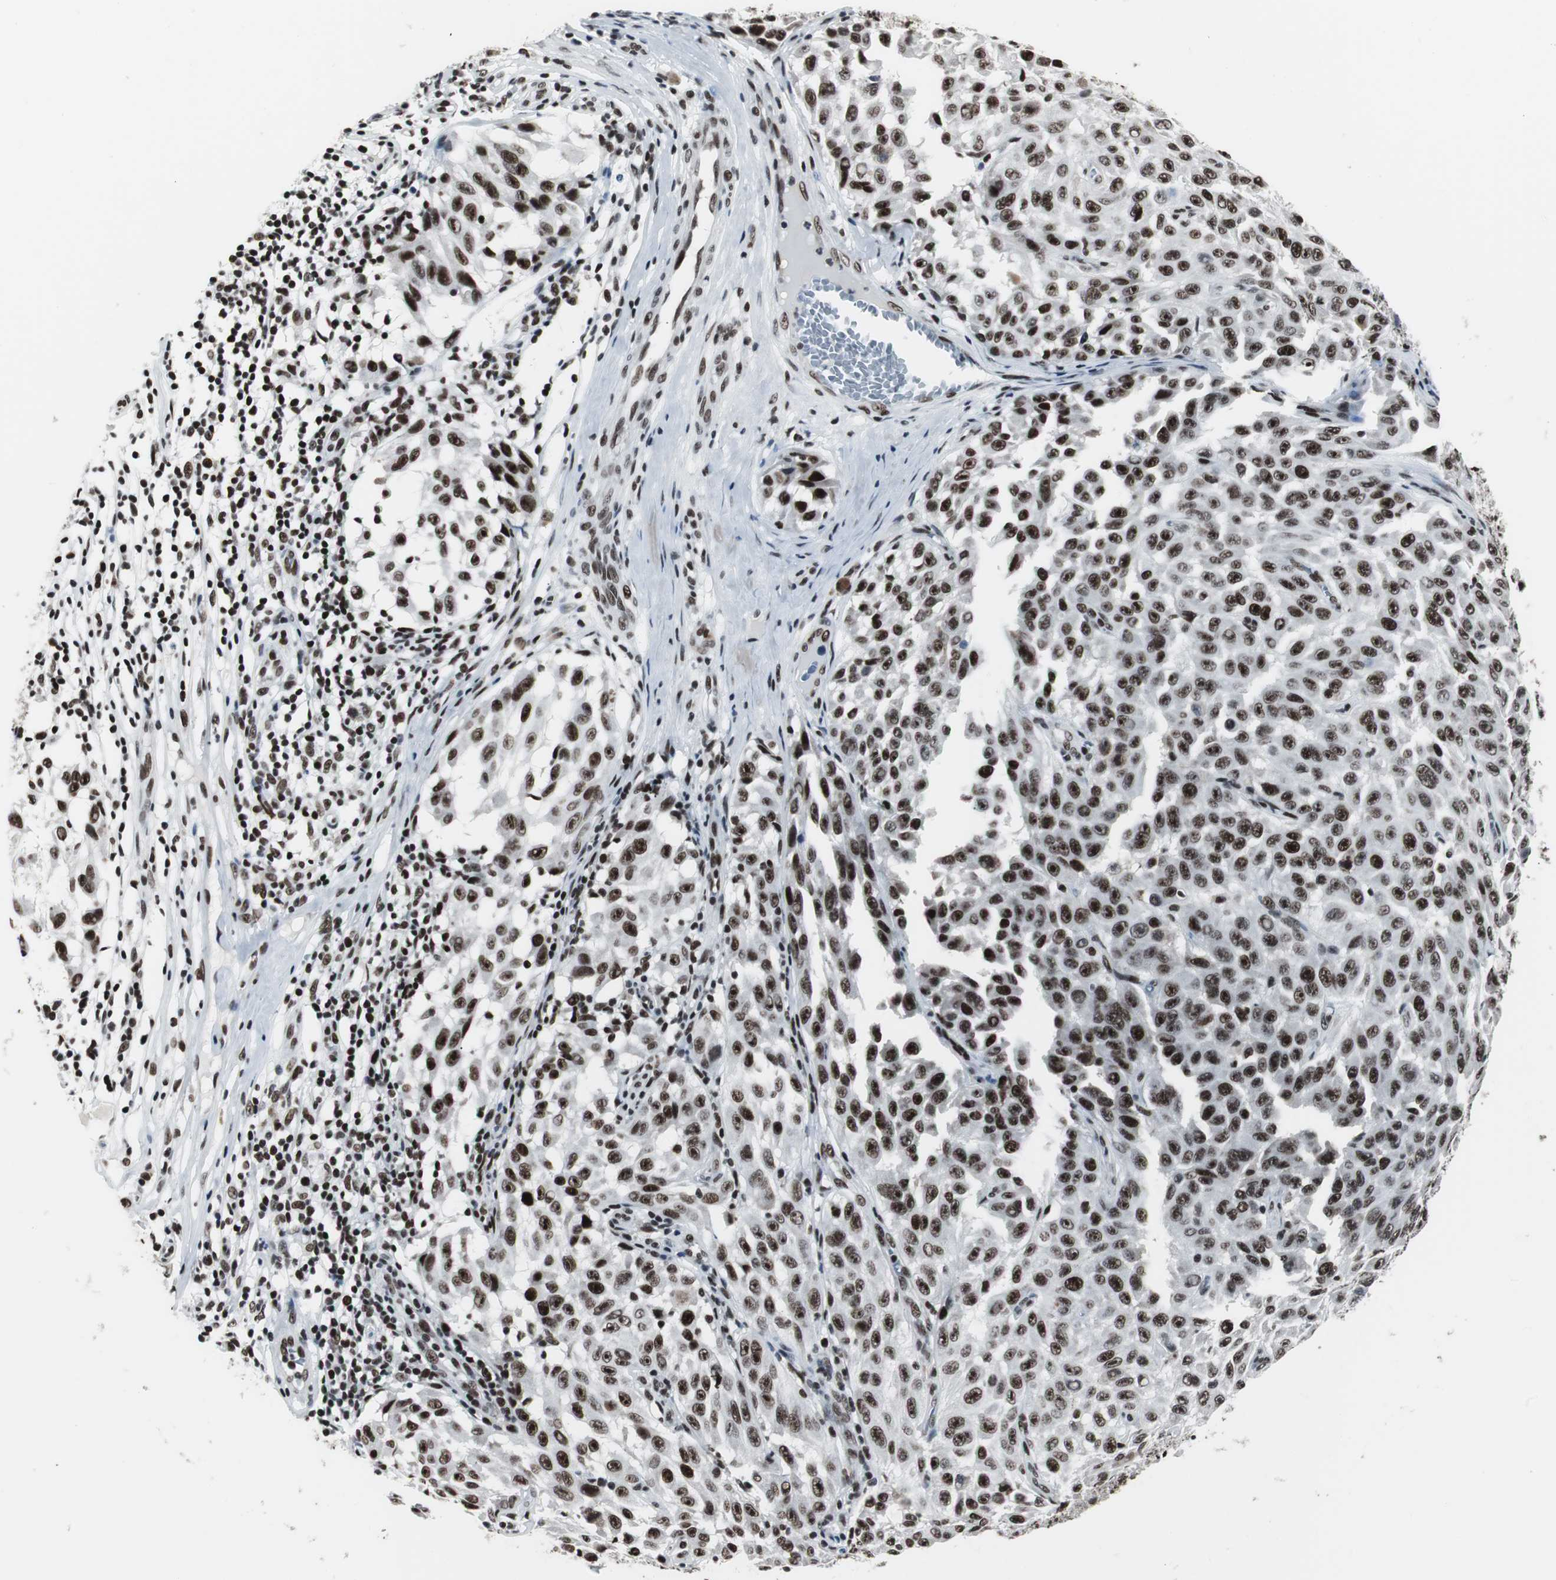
{"staining": {"intensity": "strong", "quantity": ">75%", "location": "nuclear"}, "tissue": "melanoma", "cell_type": "Tumor cells", "image_type": "cancer", "snomed": [{"axis": "morphology", "description": "Malignant melanoma, NOS"}, {"axis": "topography", "description": "Skin"}], "caption": "Melanoma stained for a protein (brown) demonstrates strong nuclear positive staining in approximately >75% of tumor cells.", "gene": "XRCC1", "patient": {"sex": "male", "age": 30}}